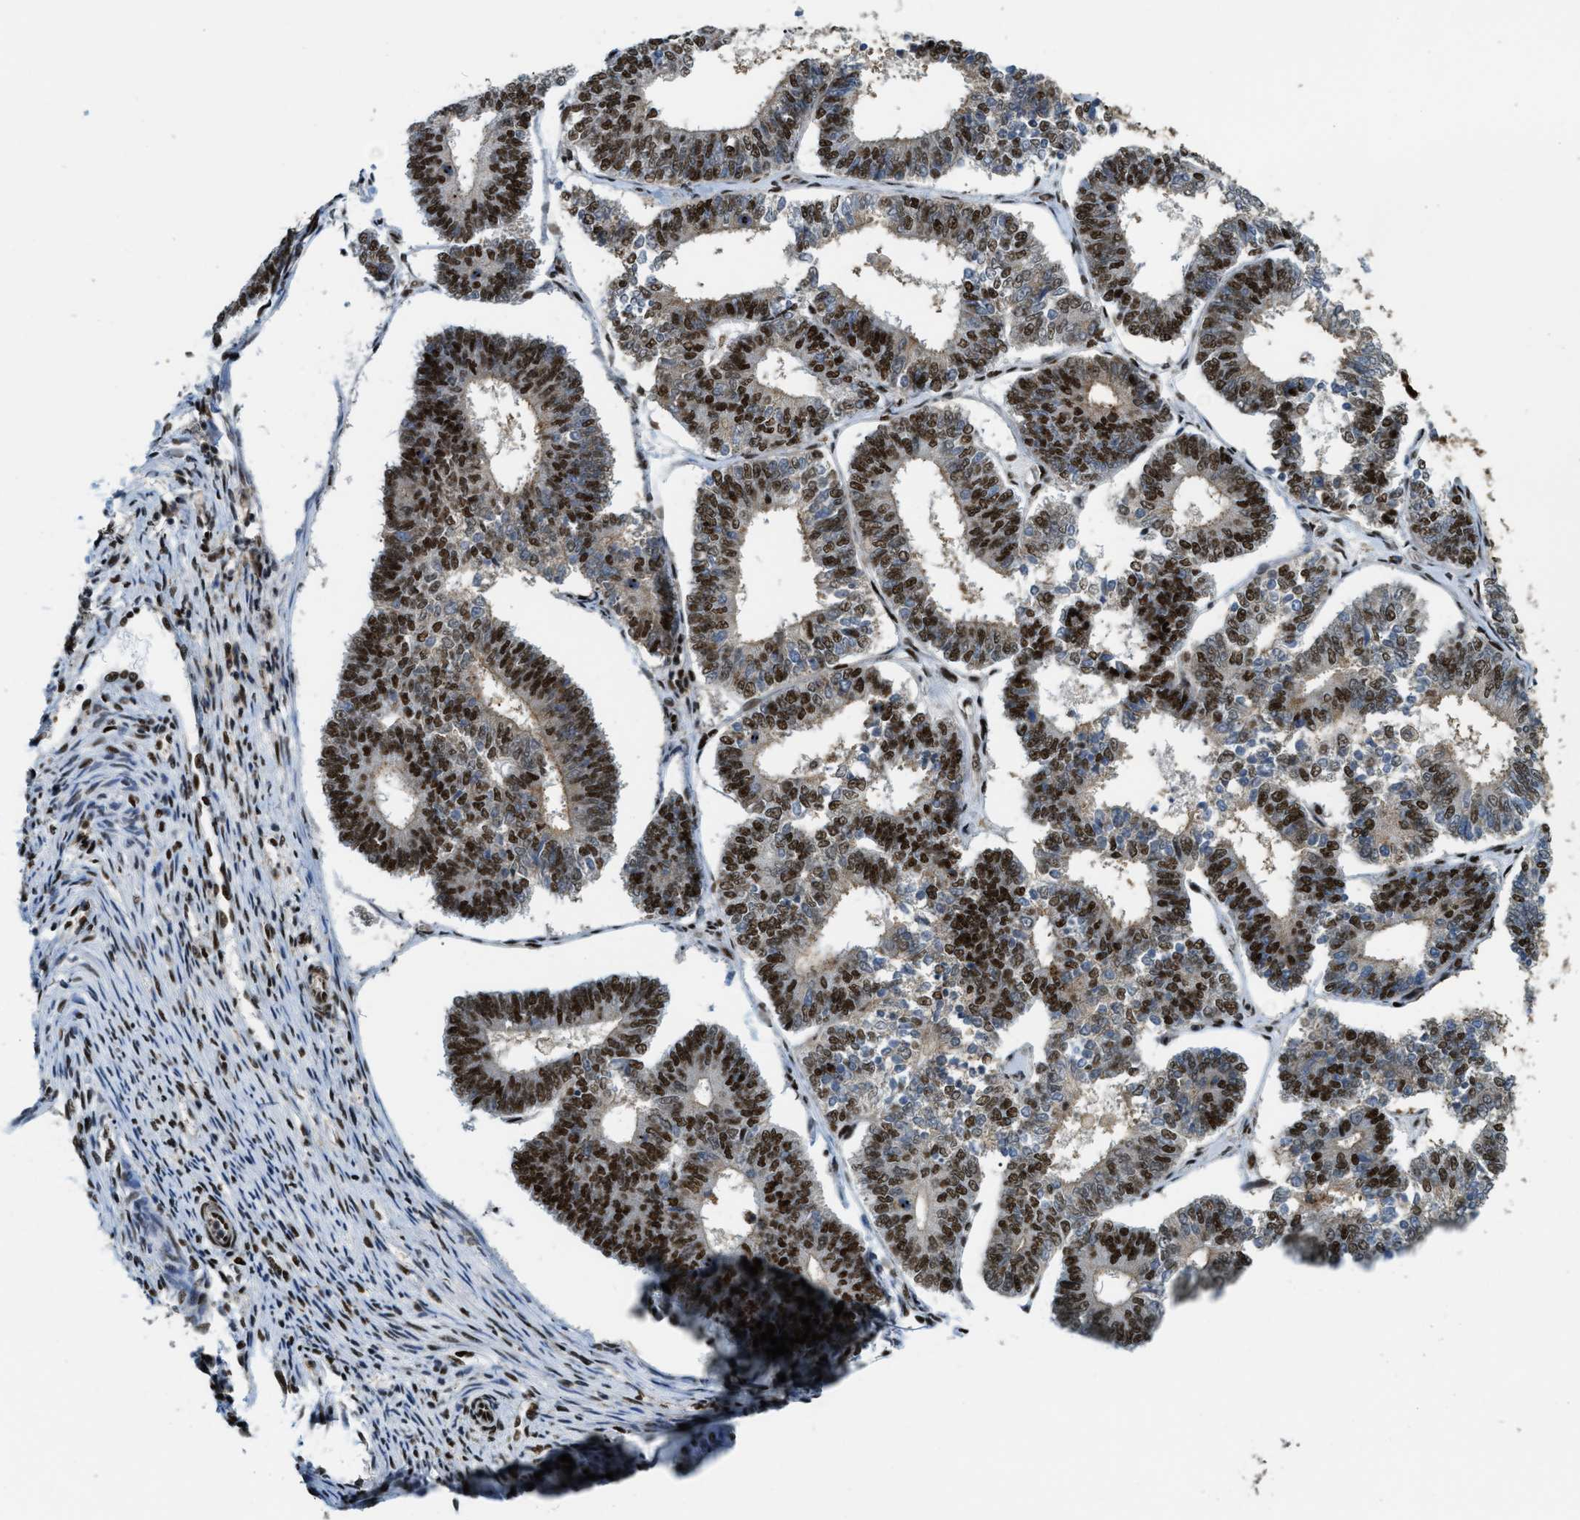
{"staining": {"intensity": "strong", "quantity": "25%-75%", "location": "nuclear"}, "tissue": "endometrial cancer", "cell_type": "Tumor cells", "image_type": "cancer", "snomed": [{"axis": "morphology", "description": "Adenocarcinoma, NOS"}, {"axis": "topography", "description": "Endometrium"}], "caption": "Brown immunohistochemical staining in human endometrial adenocarcinoma reveals strong nuclear expression in approximately 25%-75% of tumor cells. (Brightfield microscopy of DAB IHC at high magnification).", "gene": "NUMA1", "patient": {"sex": "female", "age": 70}}